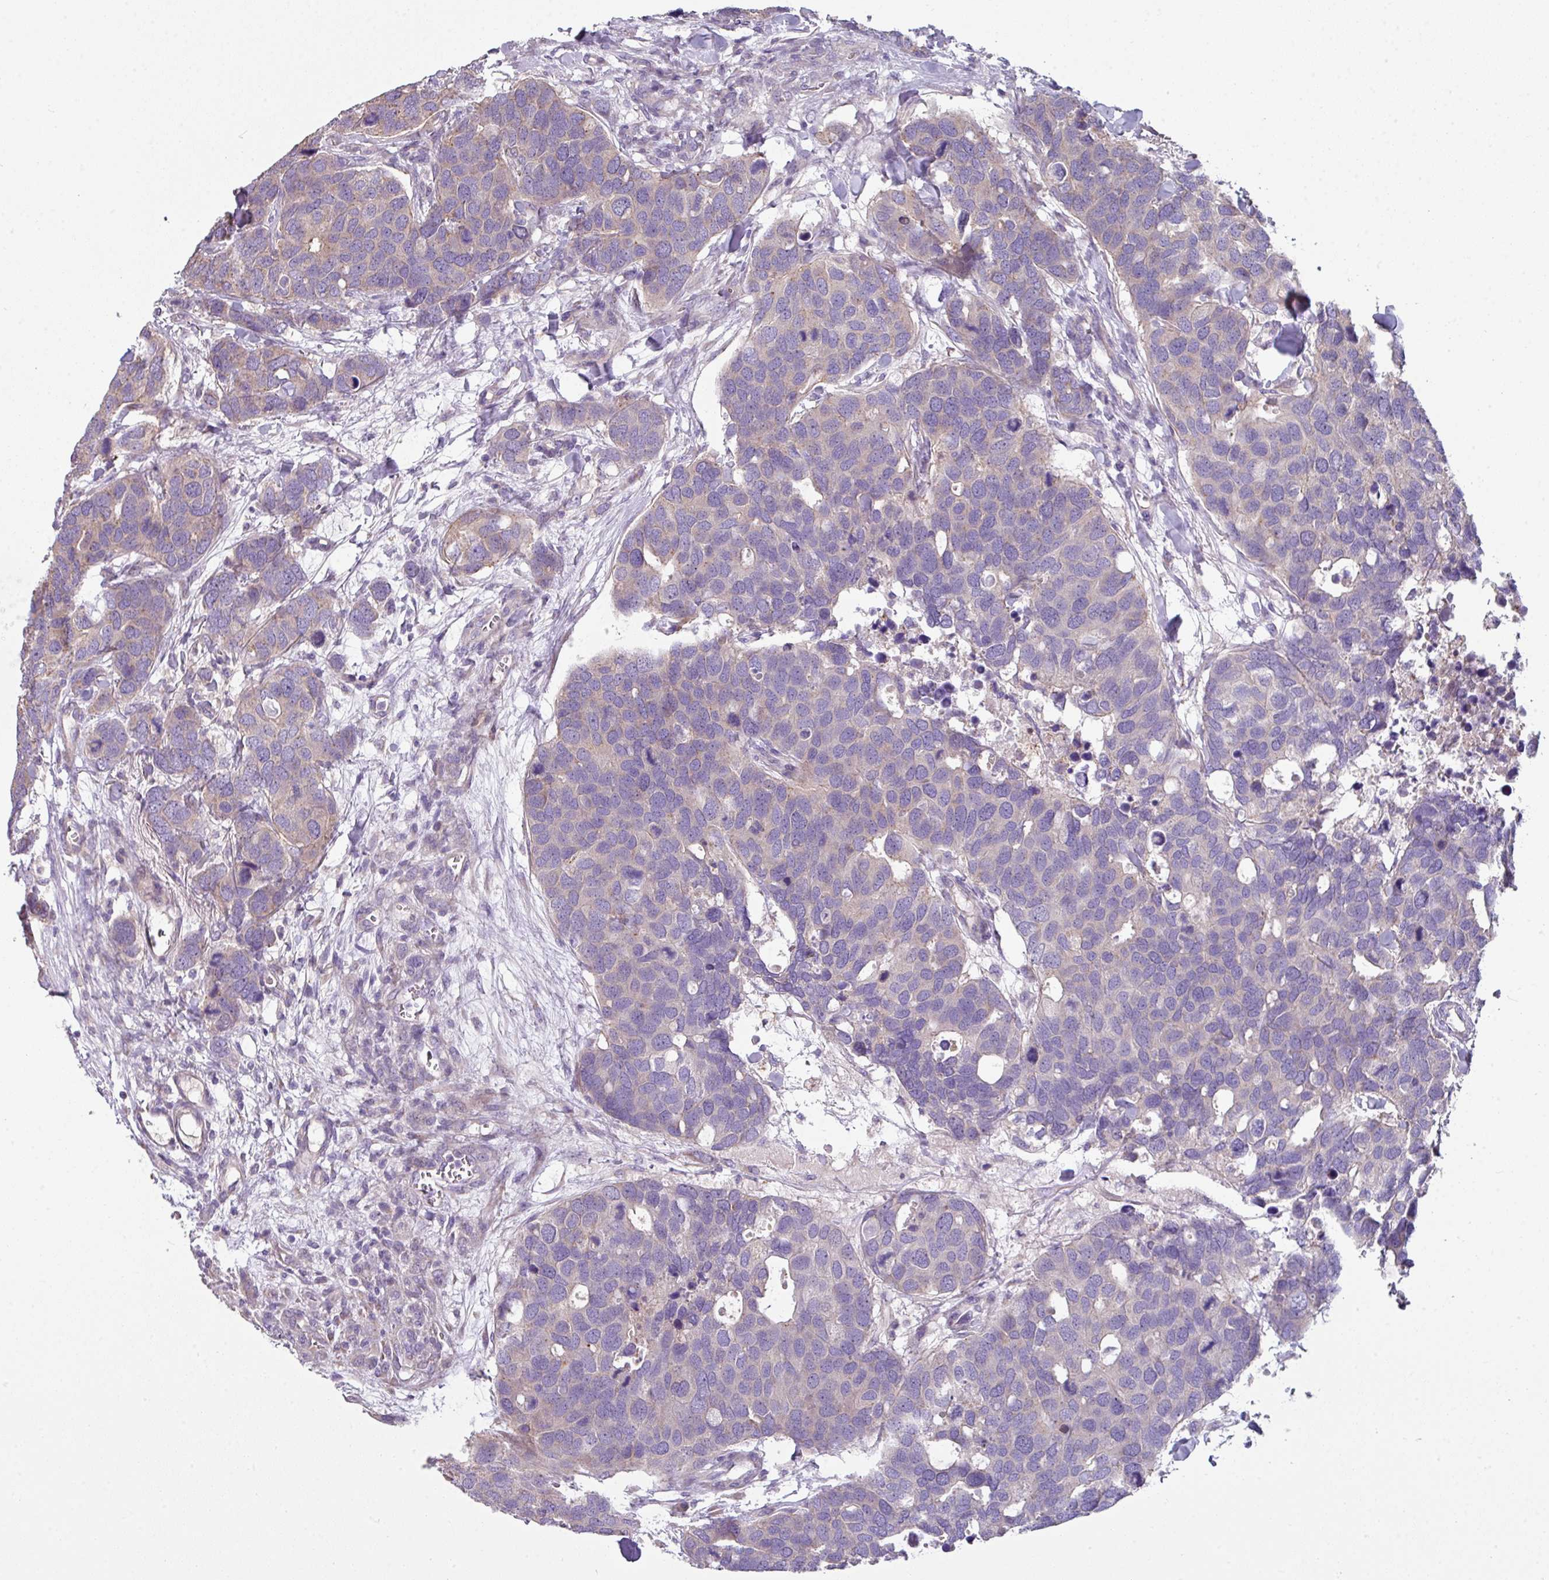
{"staining": {"intensity": "negative", "quantity": "none", "location": "none"}, "tissue": "breast cancer", "cell_type": "Tumor cells", "image_type": "cancer", "snomed": [{"axis": "morphology", "description": "Duct carcinoma"}, {"axis": "topography", "description": "Breast"}], "caption": "Breast cancer was stained to show a protein in brown. There is no significant expression in tumor cells.", "gene": "LRRC9", "patient": {"sex": "female", "age": 83}}